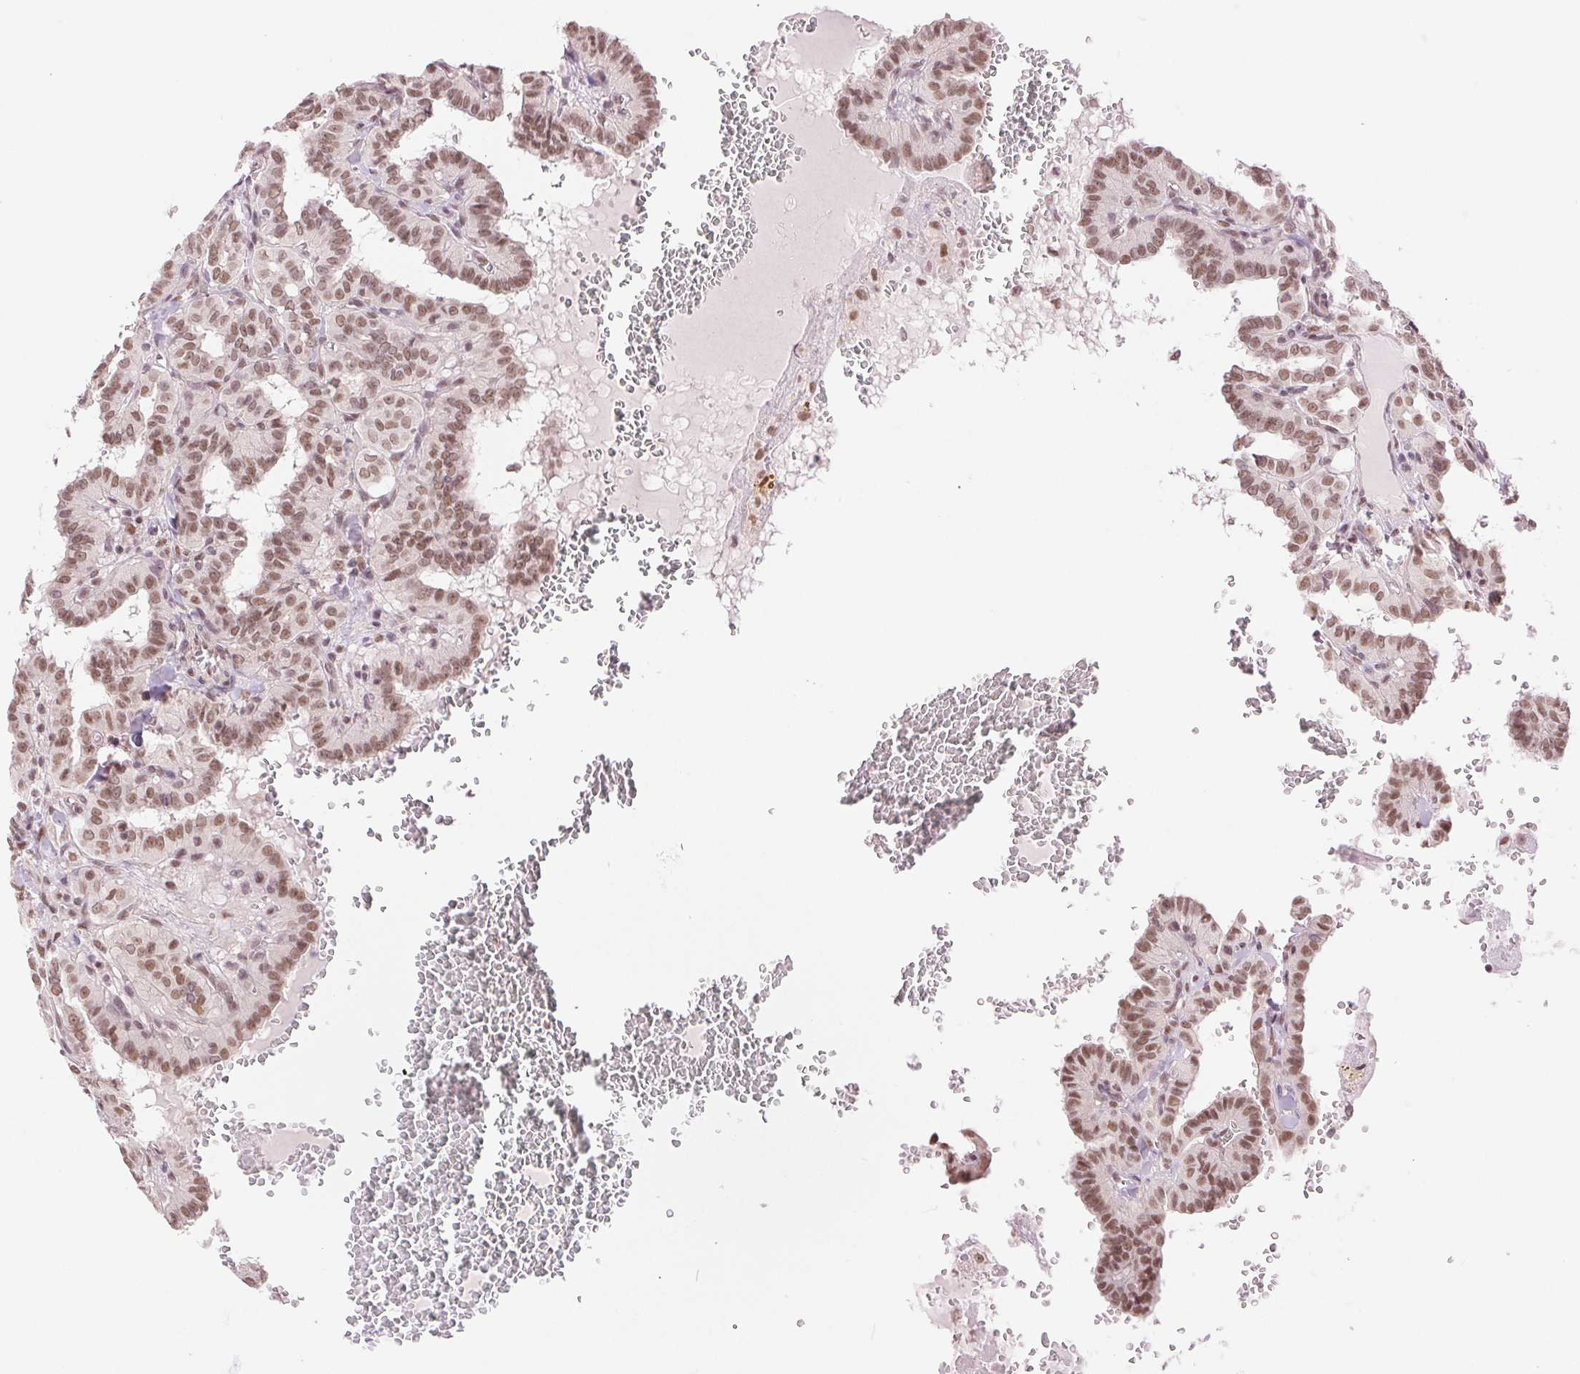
{"staining": {"intensity": "moderate", "quantity": ">75%", "location": "nuclear"}, "tissue": "thyroid cancer", "cell_type": "Tumor cells", "image_type": "cancer", "snomed": [{"axis": "morphology", "description": "Papillary adenocarcinoma, NOS"}, {"axis": "topography", "description": "Thyroid gland"}], "caption": "Human thyroid cancer (papillary adenocarcinoma) stained for a protein (brown) displays moderate nuclear positive staining in about >75% of tumor cells.", "gene": "RPRD1B", "patient": {"sex": "female", "age": 21}}